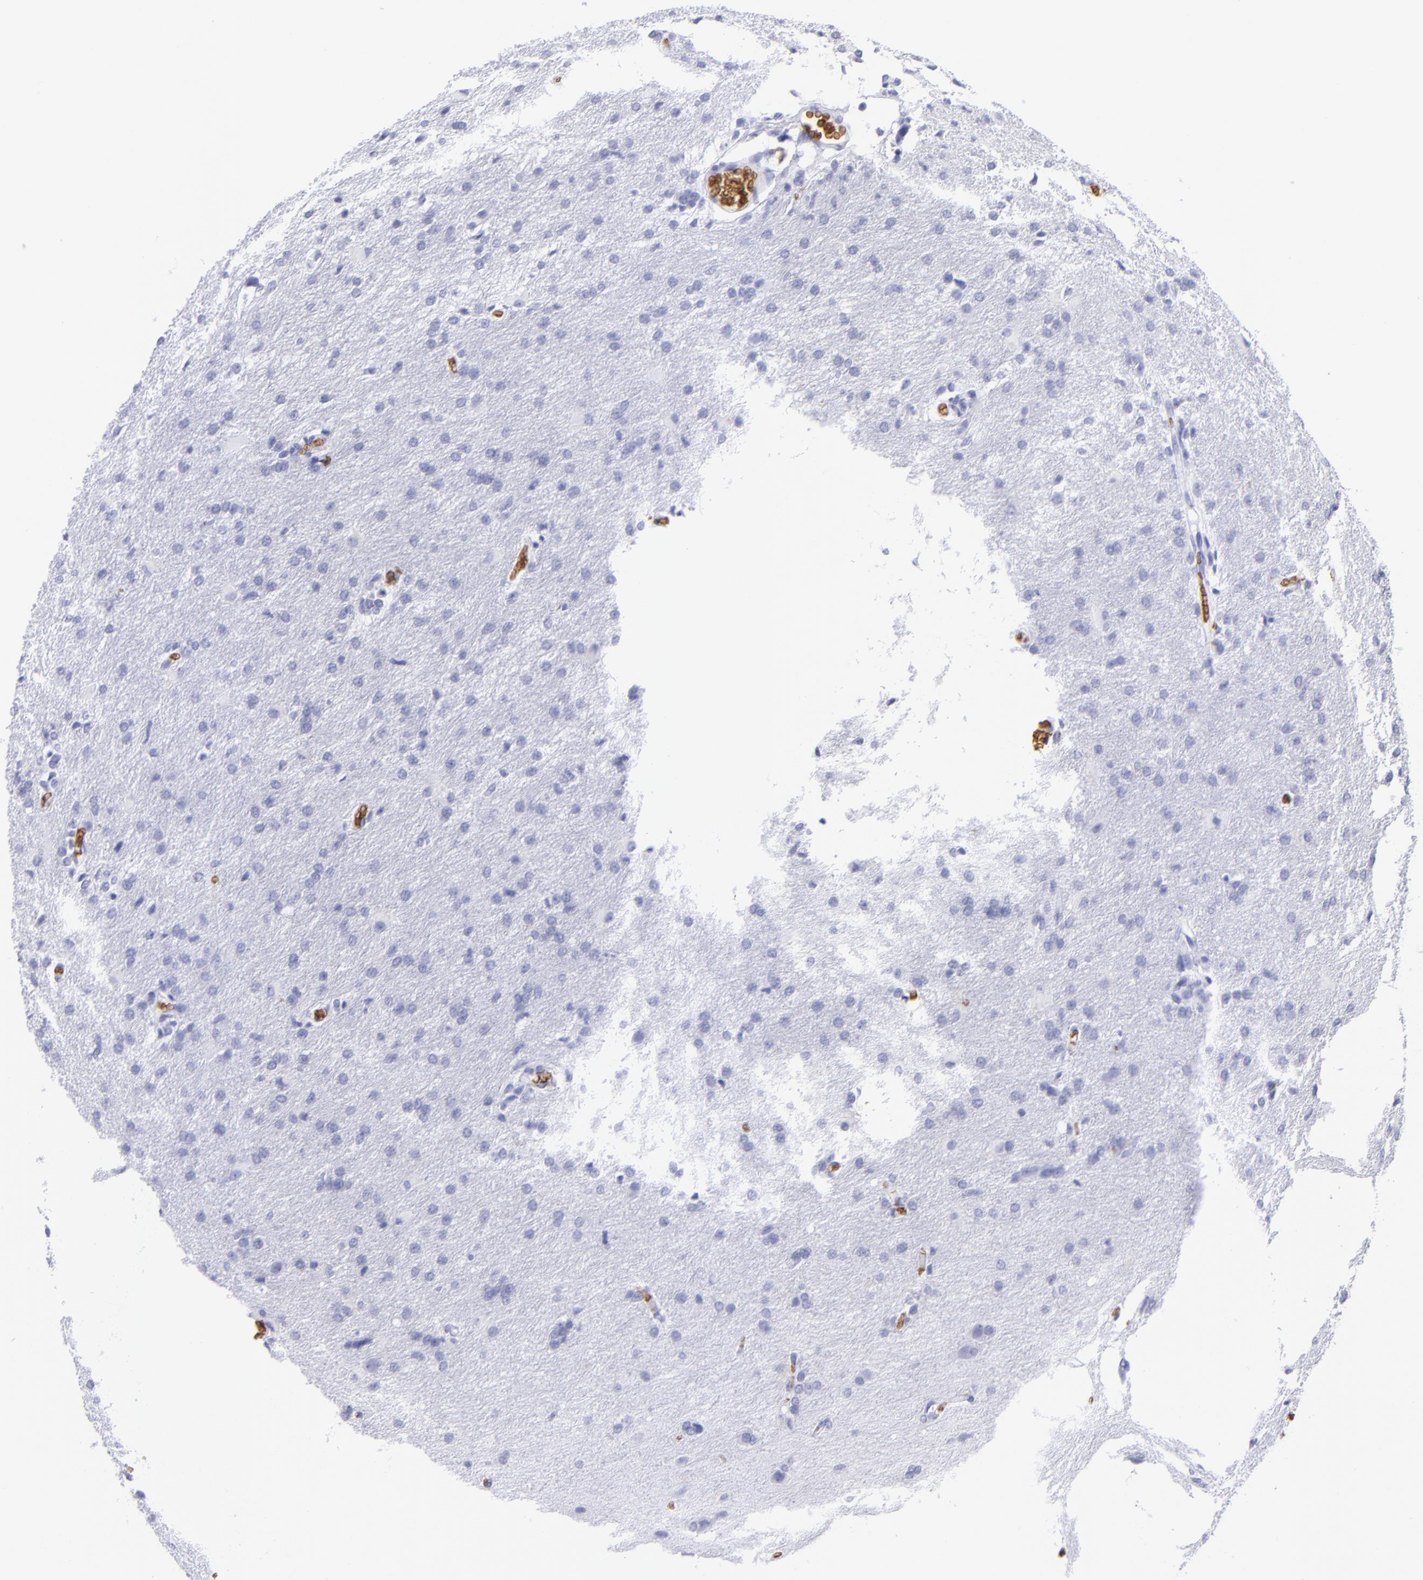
{"staining": {"intensity": "negative", "quantity": "none", "location": "none"}, "tissue": "glioma", "cell_type": "Tumor cells", "image_type": "cancer", "snomed": [{"axis": "morphology", "description": "Glioma, malignant, High grade"}, {"axis": "topography", "description": "Brain"}], "caption": "An immunohistochemistry image of glioma is shown. There is no staining in tumor cells of glioma. (DAB (3,3'-diaminobenzidine) immunohistochemistry, high magnification).", "gene": "GYPA", "patient": {"sex": "male", "age": 68}}